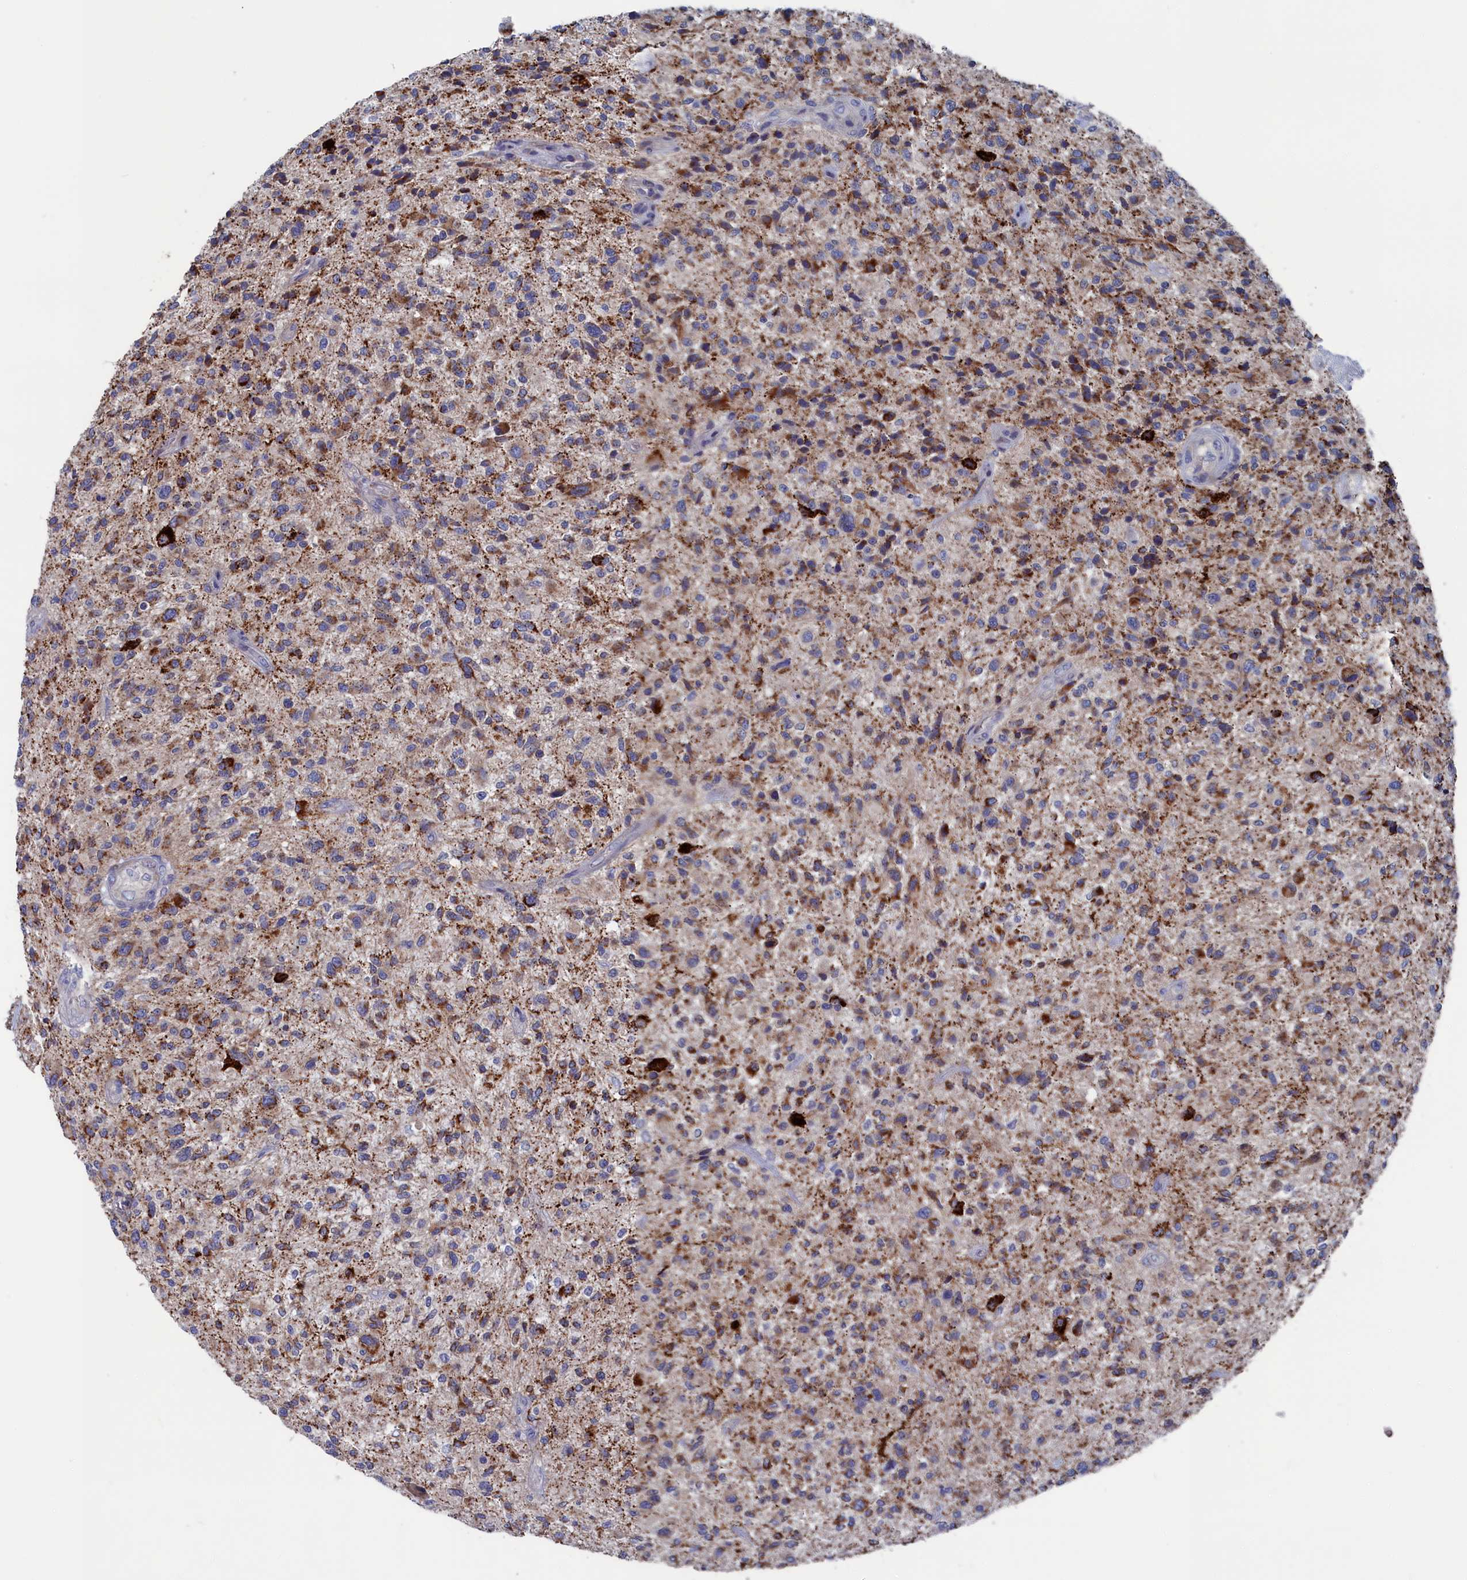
{"staining": {"intensity": "moderate", "quantity": "<25%", "location": "cytoplasmic/membranous"}, "tissue": "glioma", "cell_type": "Tumor cells", "image_type": "cancer", "snomed": [{"axis": "morphology", "description": "Glioma, malignant, High grade"}, {"axis": "topography", "description": "Brain"}], "caption": "Protein analysis of high-grade glioma (malignant) tissue demonstrates moderate cytoplasmic/membranous staining in about <25% of tumor cells.", "gene": "CEND1", "patient": {"sex": "male", "age": 47}}